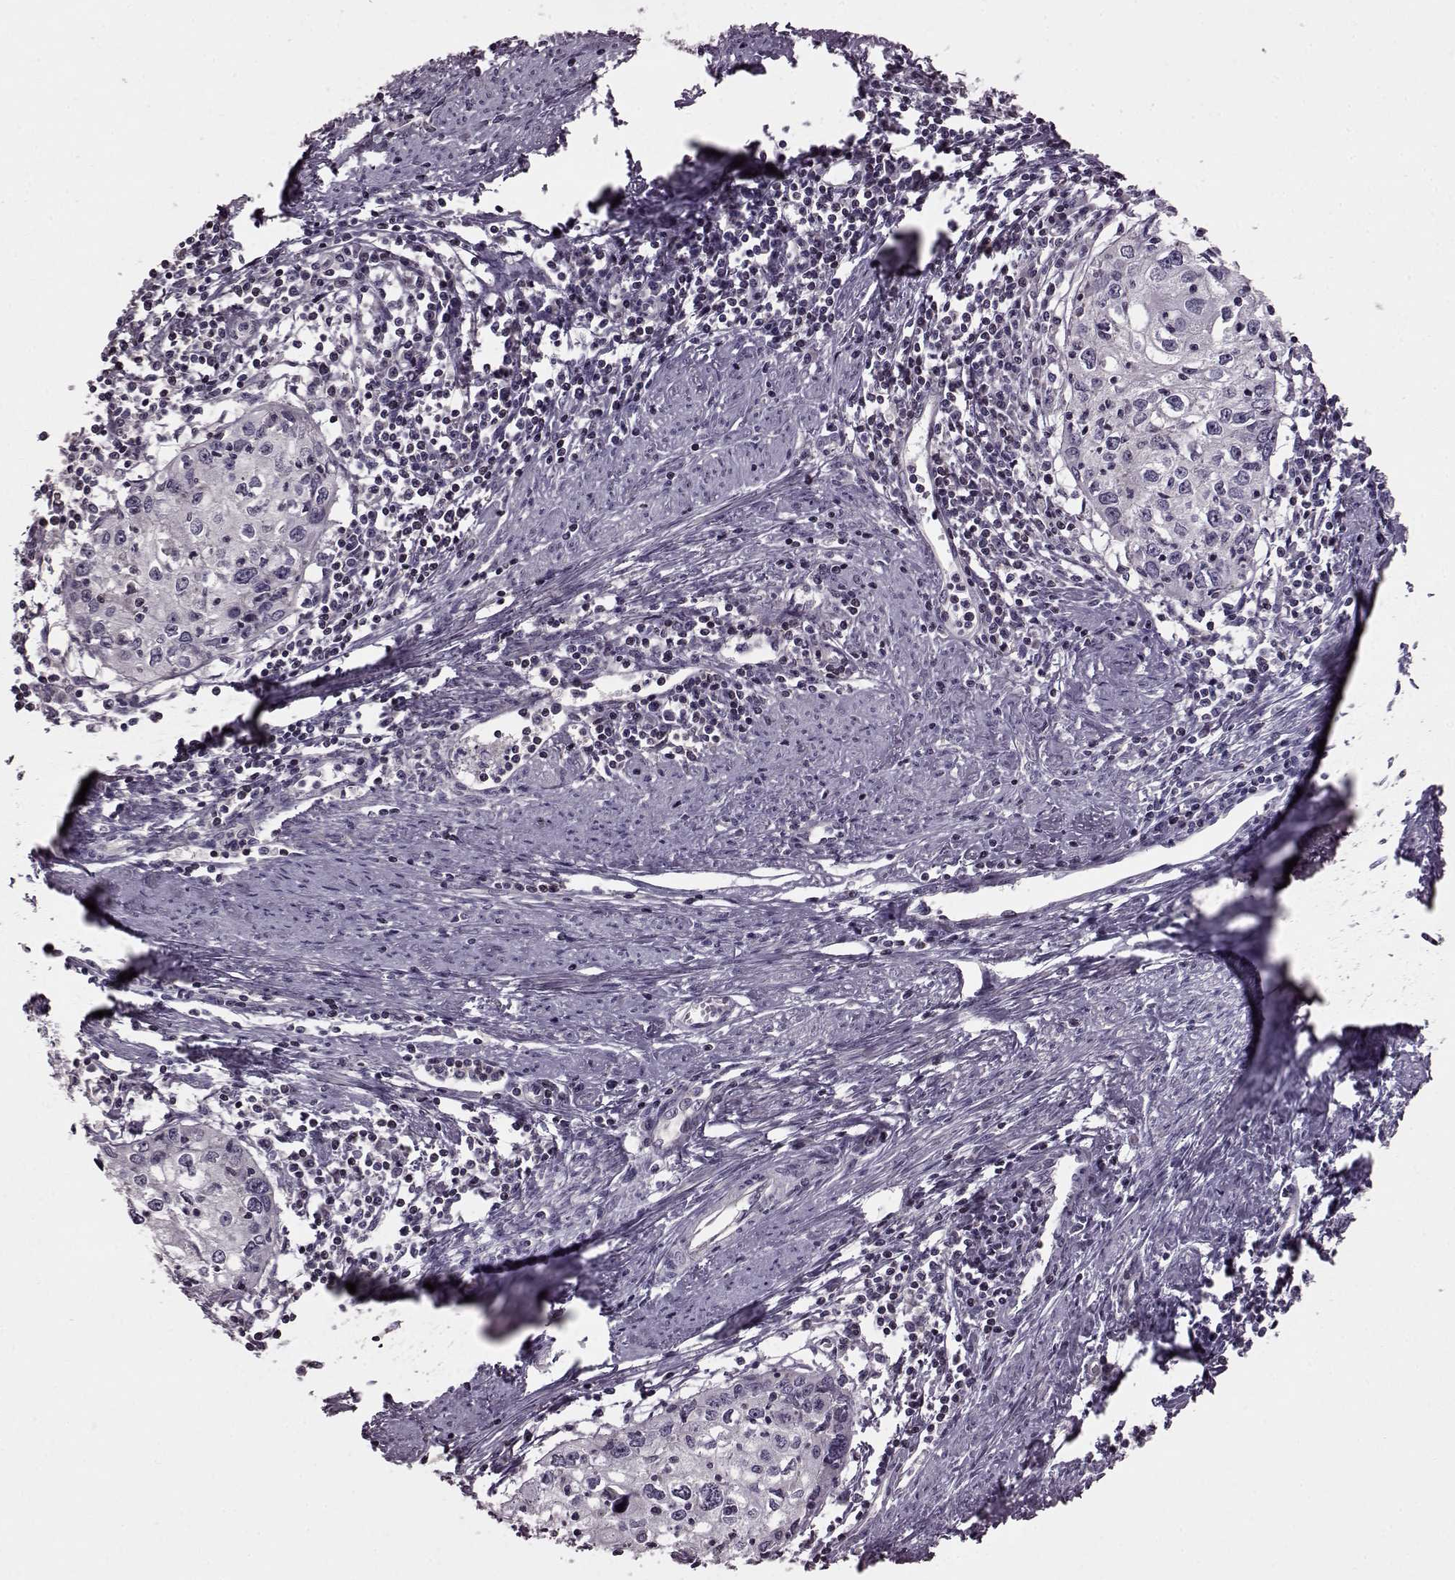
{"staining": {"intensity": "negative", "quantity": "none", "location": "none"}, "tissue": "cervical cancer", "cell_type": "Tumor cells", "image_type": "cancer", "snomed": [{"axis": "morphology", "description": "Squamous cell carcinoma, NOS"}, {"axis": "topography", "description": "Cervix"}], "caption": "The image exhibits no significant positivity in tumor cells of squamous cell carcinoma (cervical).", "gene": "CDC42SE1", "patient": {"sex": "female", "age": 40}}